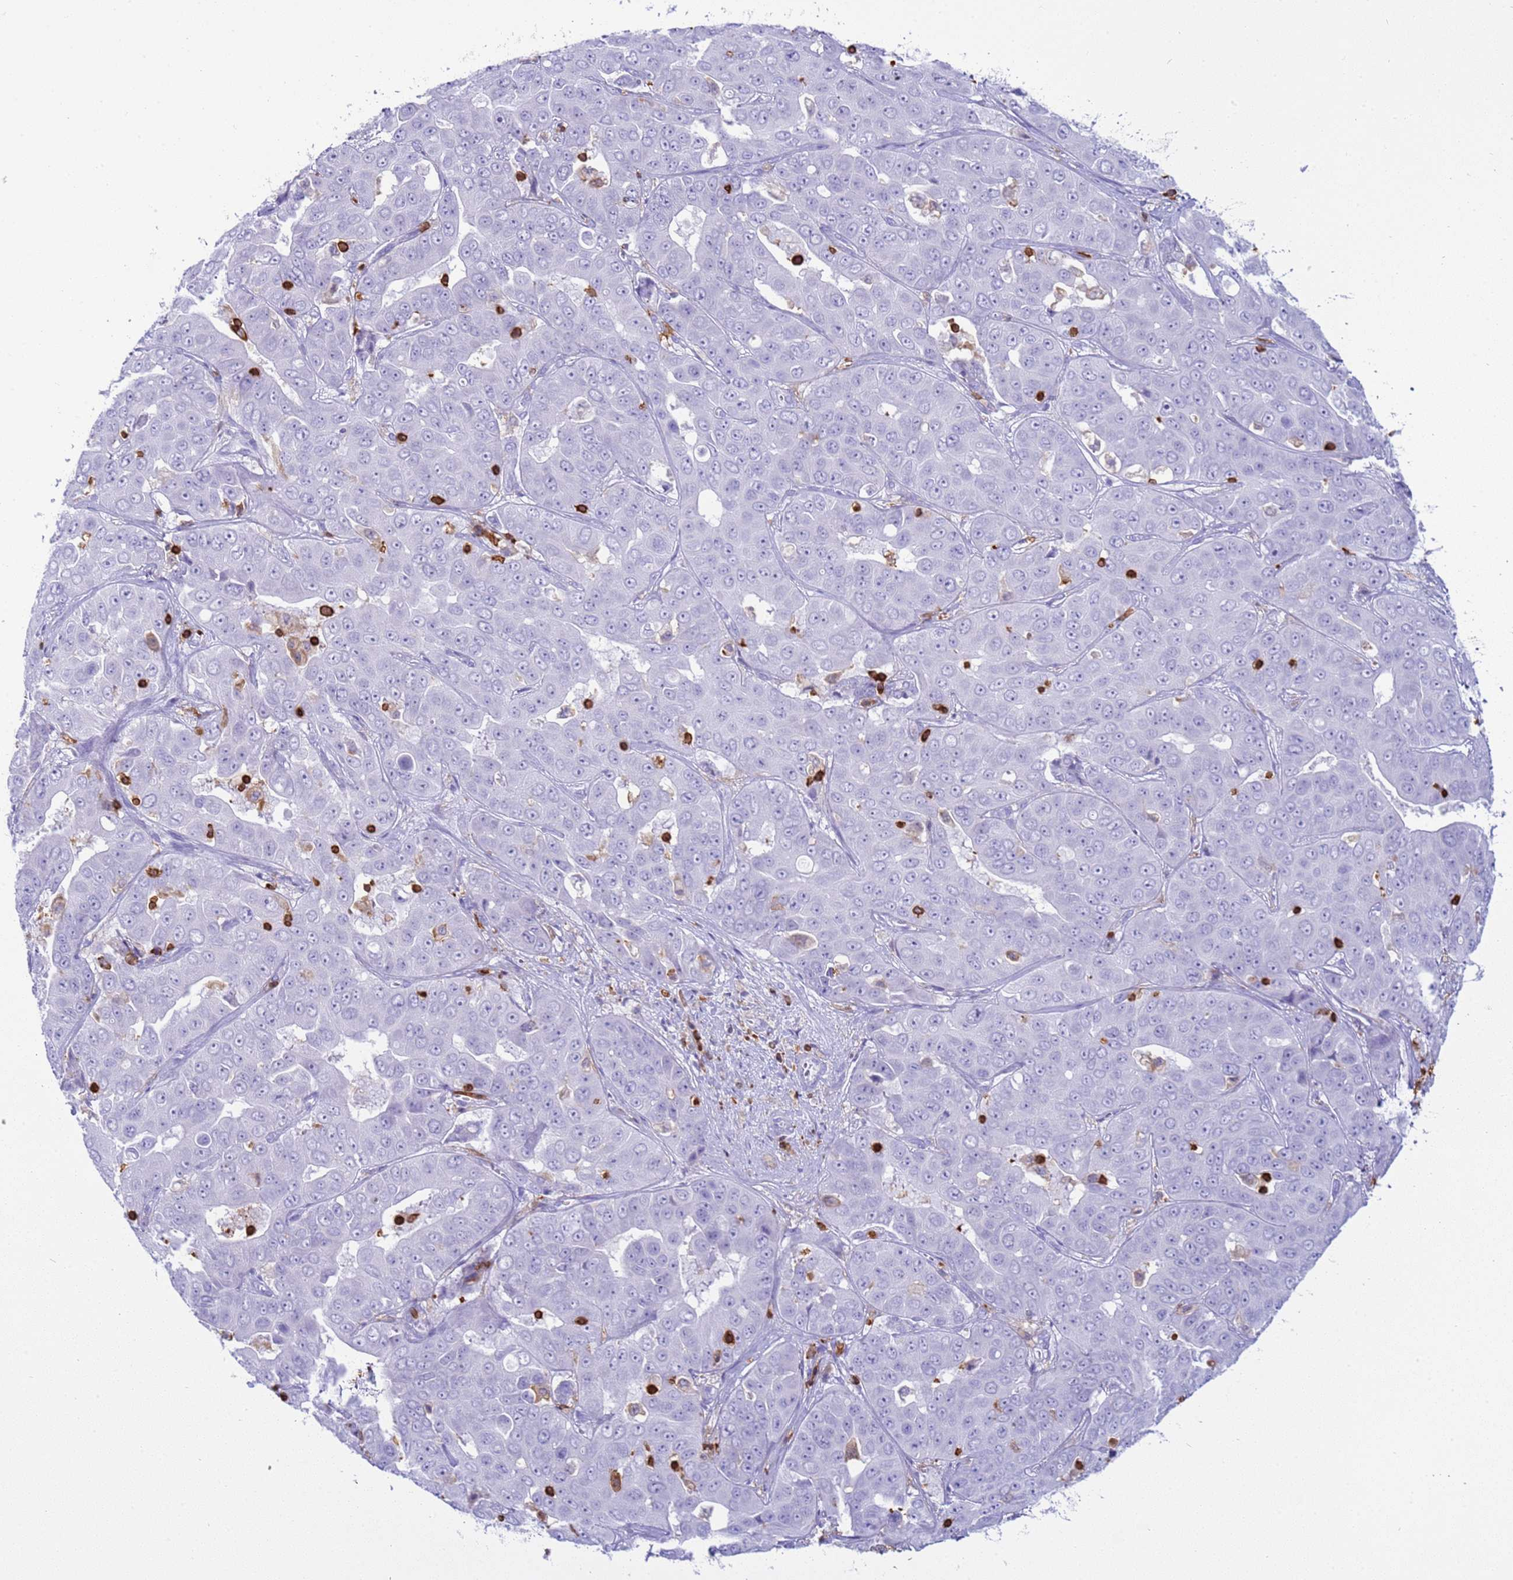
{"staining": {"intensity": "negative", "quantity": "none", "location": "none"}, "tissue": "liver cancer", "cell_type": "Tumor cells", "image_type": "cancer", "snomed": [{"axis": "morphology", "description": "Cholangiocarcinoma"}, {"axis": "topography", "description": "Liver"}], "caption": "A histopathology image of cholangiocarcinoma (liver) stained for a protein demonstrates no brown staining in tumor cells. Brightfield microscopy of immunohistochemistry stained with DAB (3,3'-diaminobenzidine) (brown) and hematoxylin (blue), captured at high magnification.", "gene": "IRF5", "patient": {"sex": "female", "age": 52}}